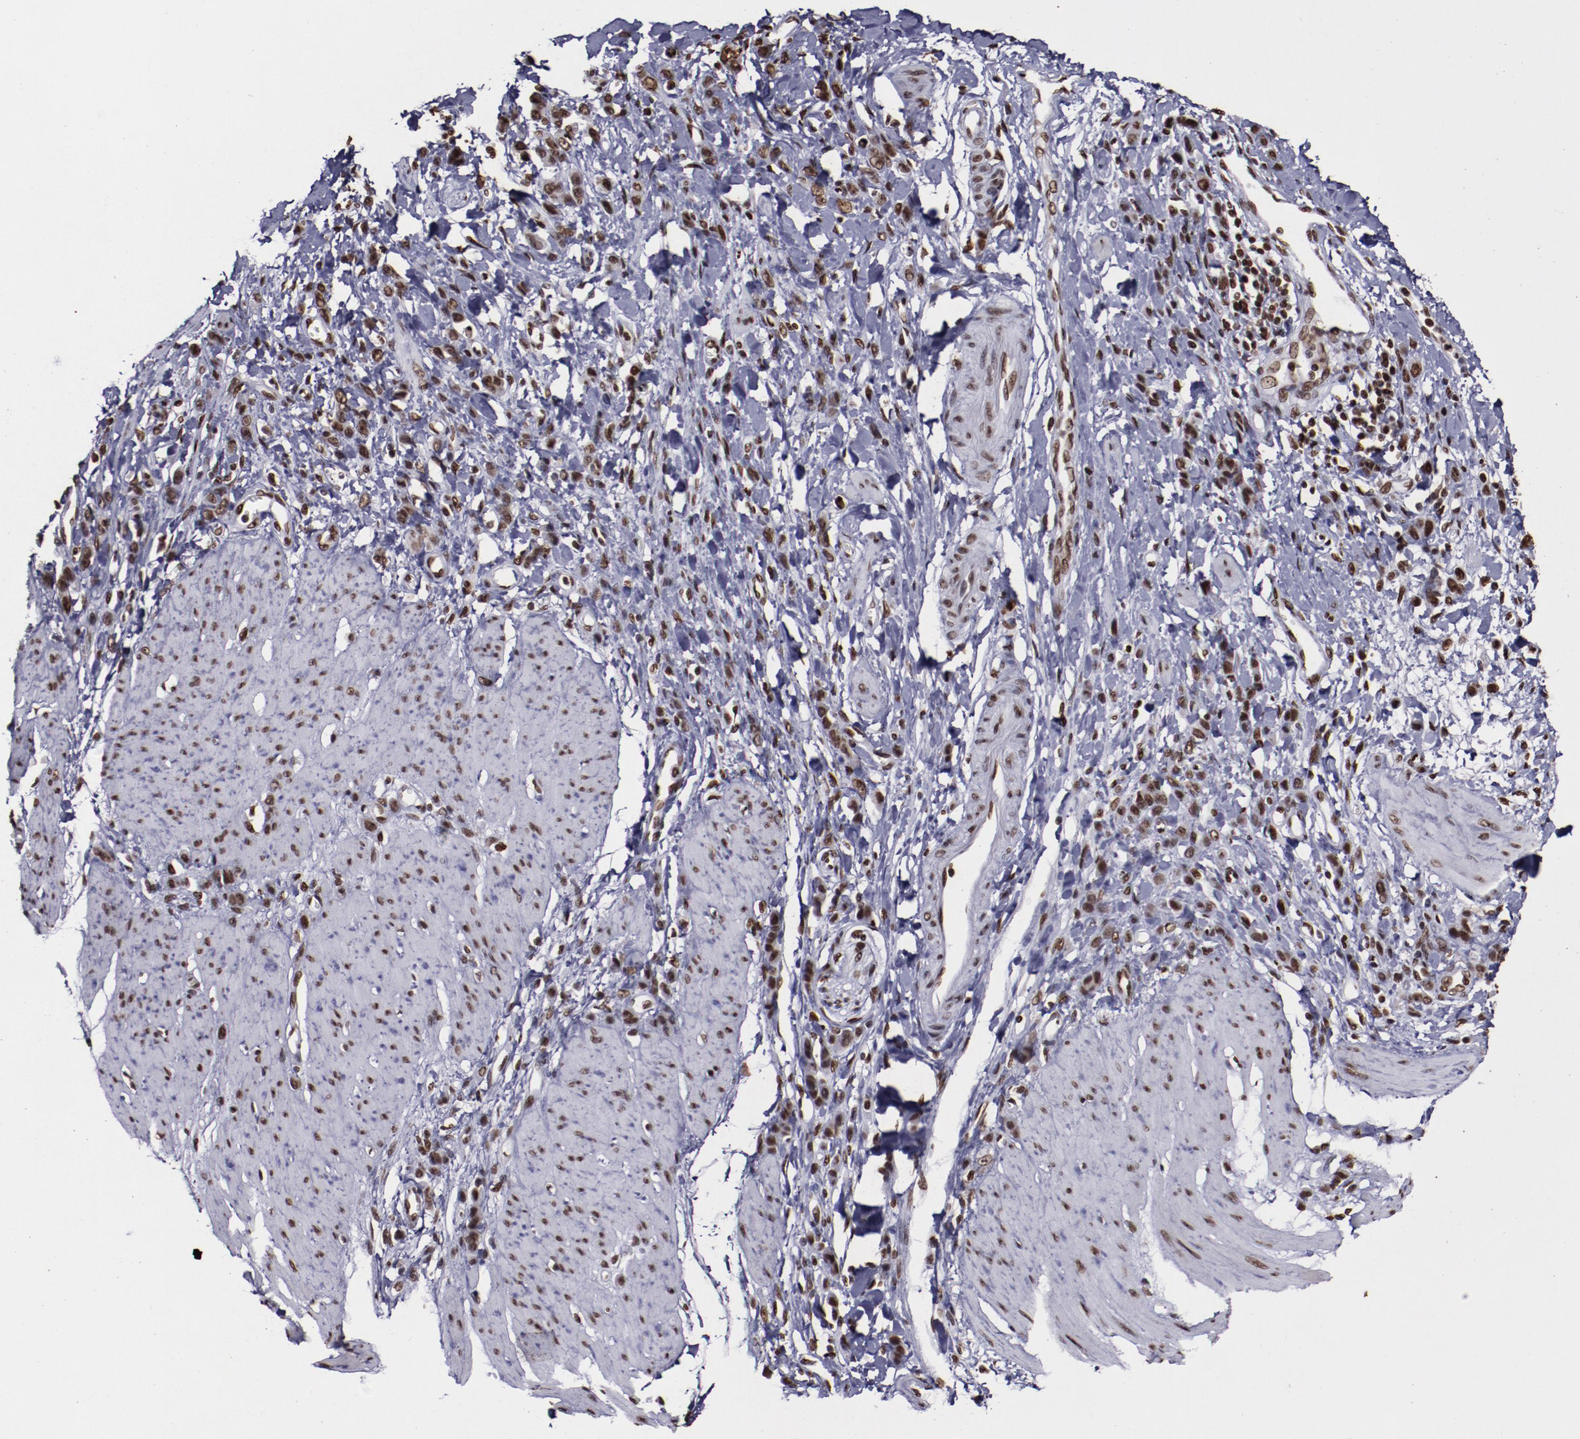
{"staining": {"intensity": "moderate", "quantity": ">75%", "location": "nuclear"}, "tissue": "stomach cancer", "cell_type": "Tumor cells", "image_type": "cancer", "snomed": [{"axis": "morphology", "description": "Normal tissue, NOS"}, {"axis": "morphology", "description": "Adenocarcinoma, NOS"}, {"axis": "topography", "description": "Stomach"}], "caption": "Human adenocarcinoma (stomach) stained with a brown dye shows moderate nuclear positive staining in approximately >75% of tumor cells.", "gene": "APEX1", "patient": {"sex": "male", "age": 82}}